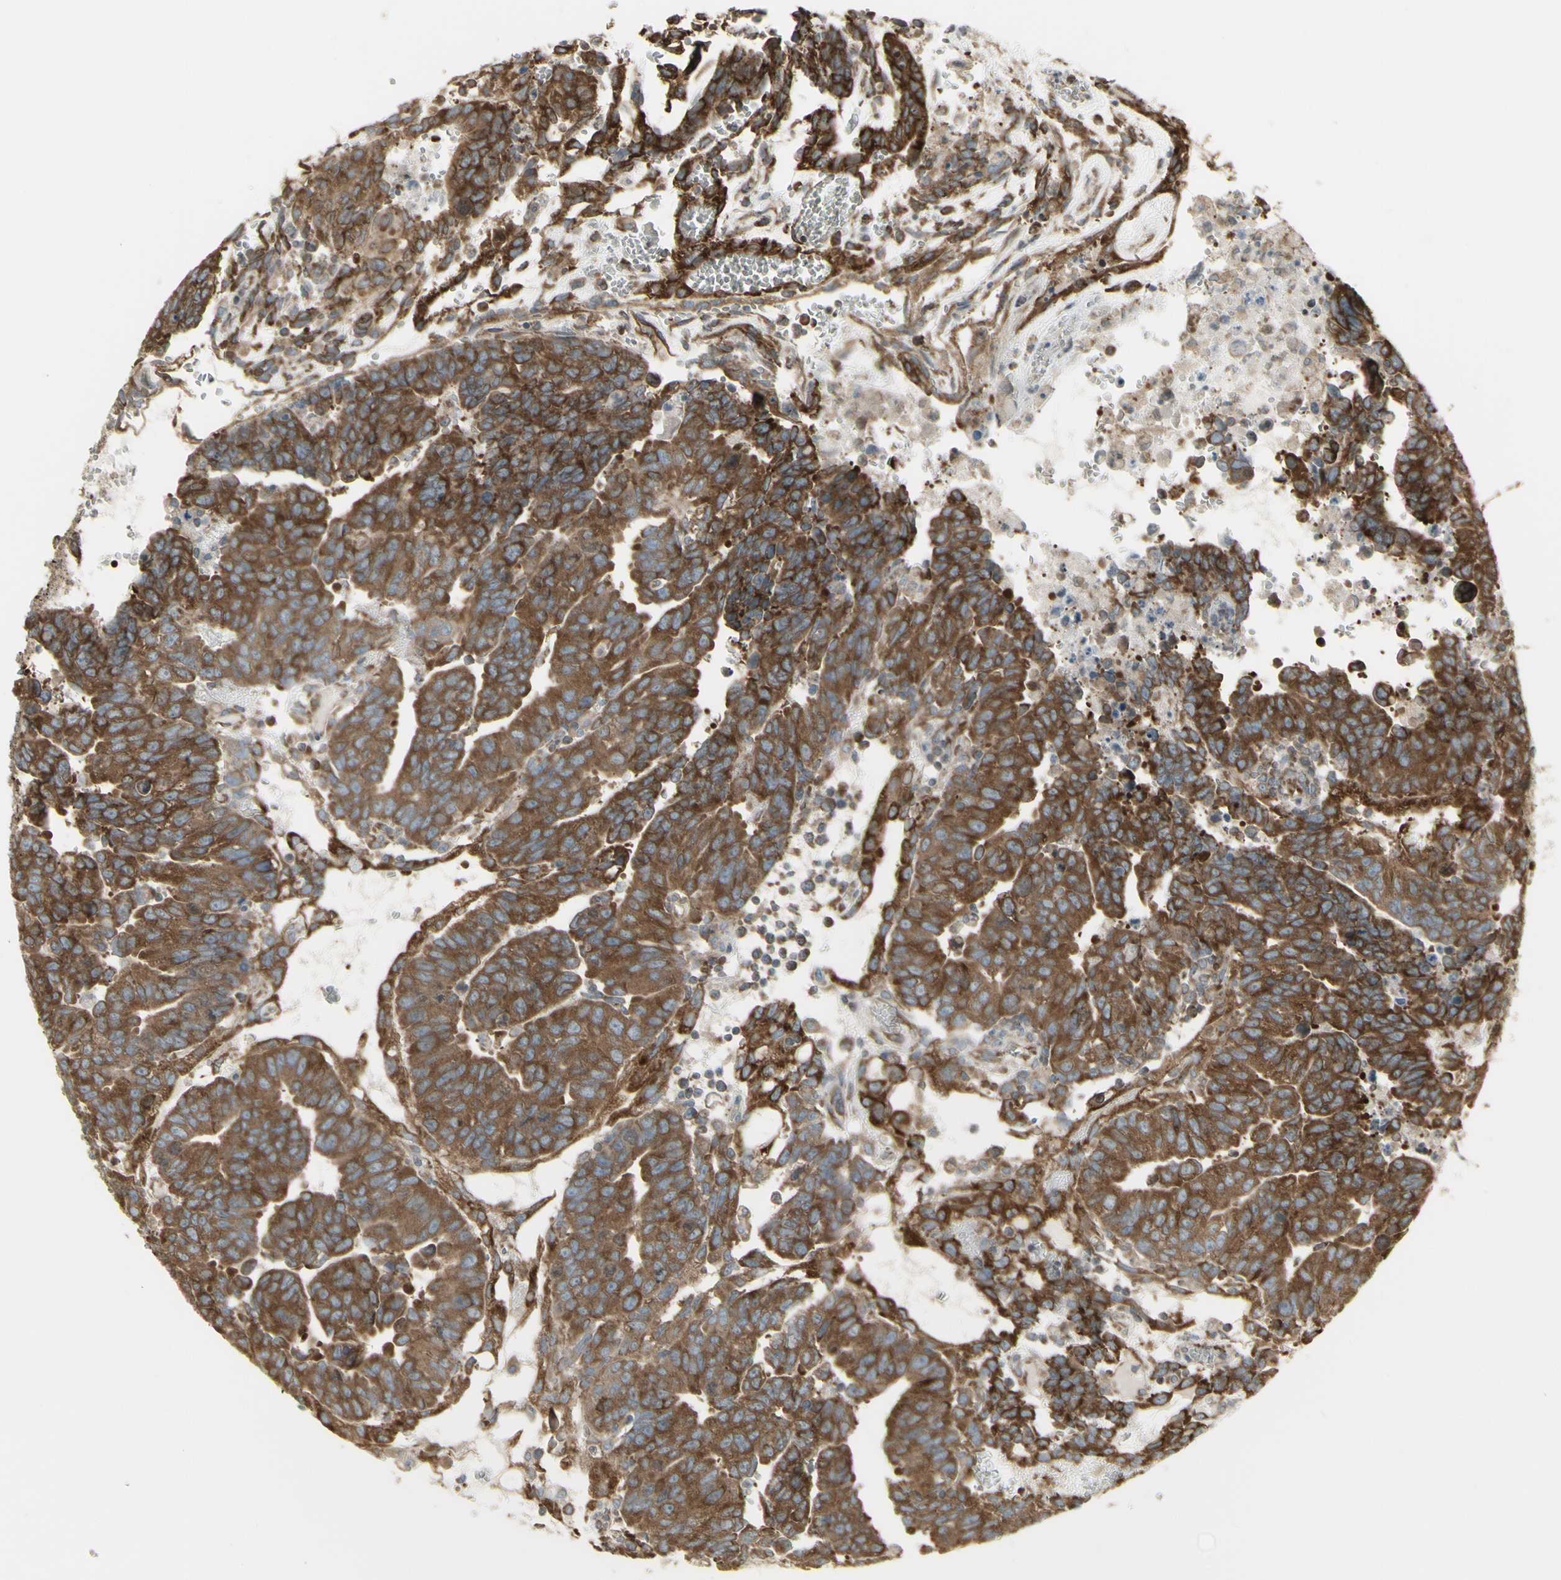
{"staining": {"intensity": "strong", "quantity": ">75%", "location": "cytoplasmic/membranous"}, "tissue": "testis cancer", "cell_type": "Tumor cells", "image_type": "cancer", "snomed": [{"axis": "morphology", "description": "Seminoma, NOS"}, {"axis": "morphology", "description": "Carcinoma, Embryonal, NOS"}, {"axis": "topography", "description": "Testis"}], "caption": "This histopathology image demonstrates immunohistochemistry (IHC) staining of human testis seminoma, with high strong cytoplasmic/membranous expression in approximately >75% of tumor cells.", "gene": "FKBP3", "patient": {"sex": "male", "age": 52}}